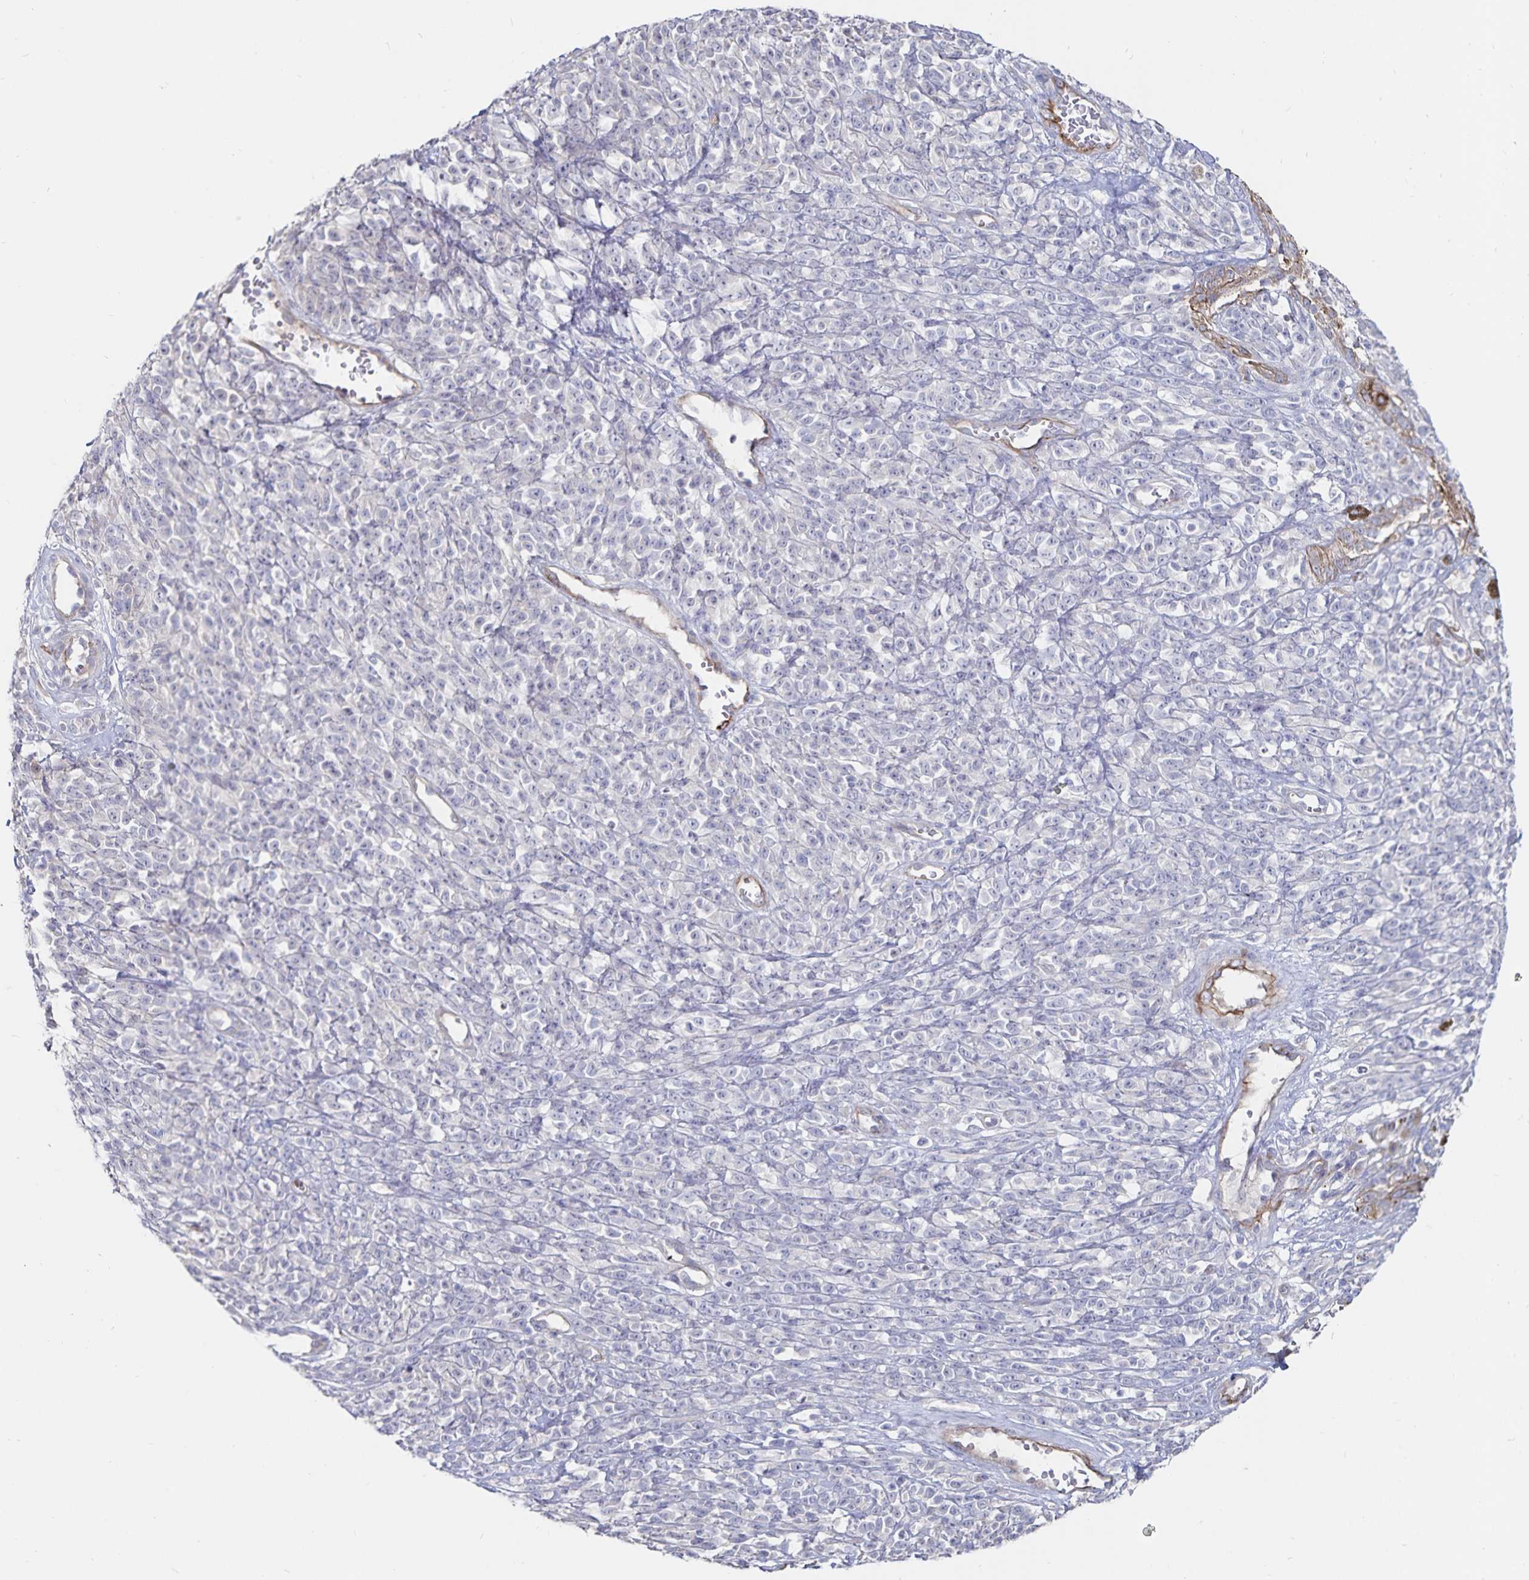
{"staining": {"intensity": "negative", "quantity": "none", "location": "none"}, "tissue": "melanoma", "cell_type": "Tumor cells", "image_type": "cancer", "snomed": [{"axis": "morphology", "description": "Malignant melanoma, NOS"}, {"axis": "topography", "description": "Skin"}, {"axis": "topography", "description": "Skin of trunk"}], "caption": "This is an IHC micrograph of malignant melanoma. There is no staining in tumor cells.", "gene": "SSTR1", "patient": {"sex": "male", "age": 74}}